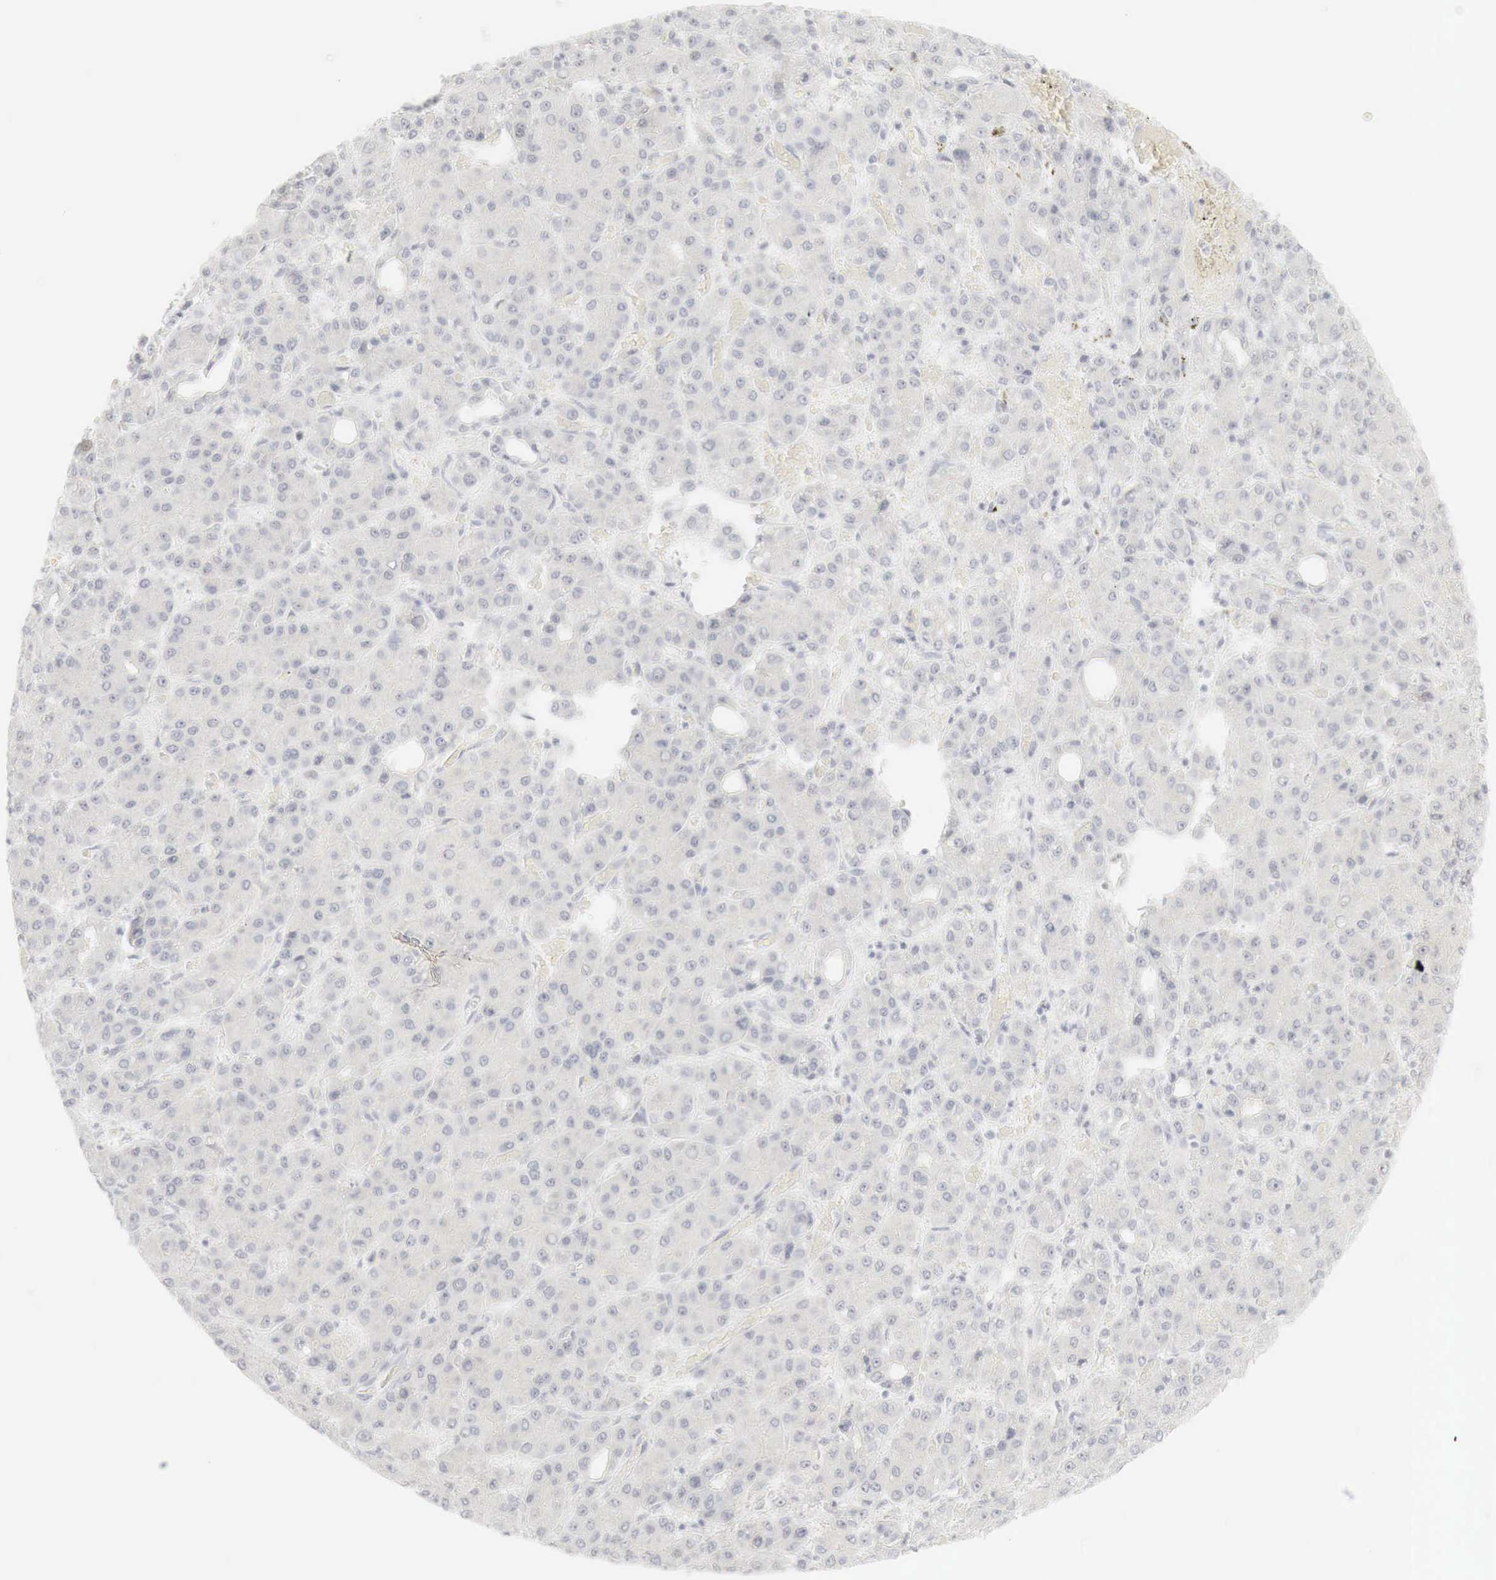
{"staining": {"intensity": "negative", "quantity": "none", "location": "none"}, "tissue": "liver cancer", "cell_type": "Tumor cells", "image_type": "cancer", "snomed": [{"axis": "morphology", "description": "Carcinoma, Hepatocellular, NOS"}, {"axis": "topography", "description": "Liver"}], "caption": "A high-resolution photomicrograph shows immunohistochemistry (IHC) staining of liver cancer, which shows no significant expression in tumor cells.", "gene": "TP63", "patient": {"sex": "male", "age": 69}}